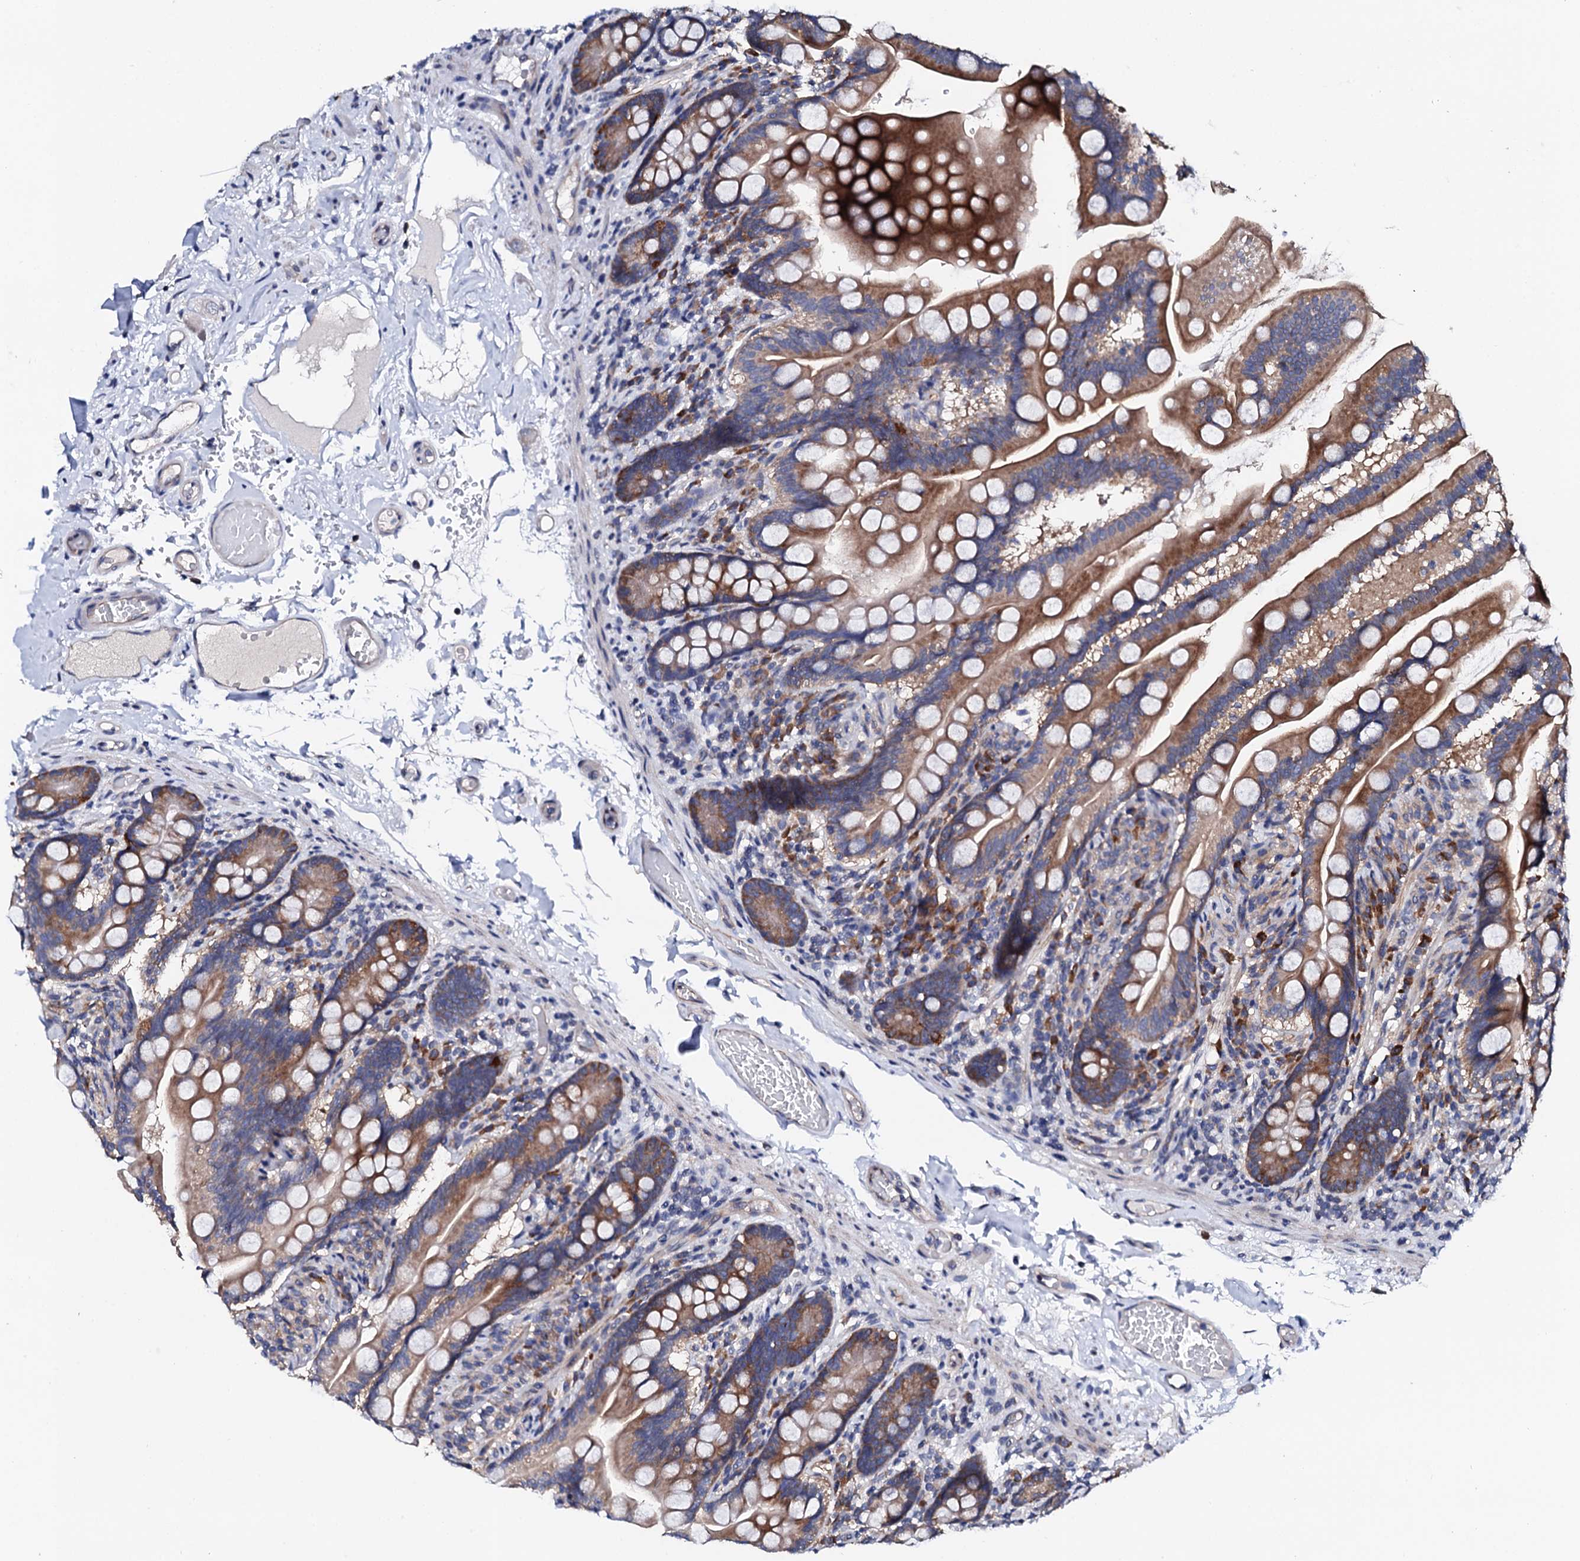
{"staining": {"intensity": "strong", "quantity": "25%-75%", "location": "cytoplasmic/membranous"}, "tissue": "small intestine", "cell_type": "Glandular cells", "image_type": "normal", "snomed": [{"axis": "morphology", "description": "Normal tissue, NOS"}, {"axis": "topography", "description": "Small intestine"}], "caption": "Protein staining demonstrates strong cytoplasmic/membranous positivity in approximately 25%-75% of glandular cells in unremarkable small intestine. Ihc stains the protein of interest in brown and the nuclei are stained blue.", "gene": "NUP58", "patient": {"sex": "female", "age": 64}}